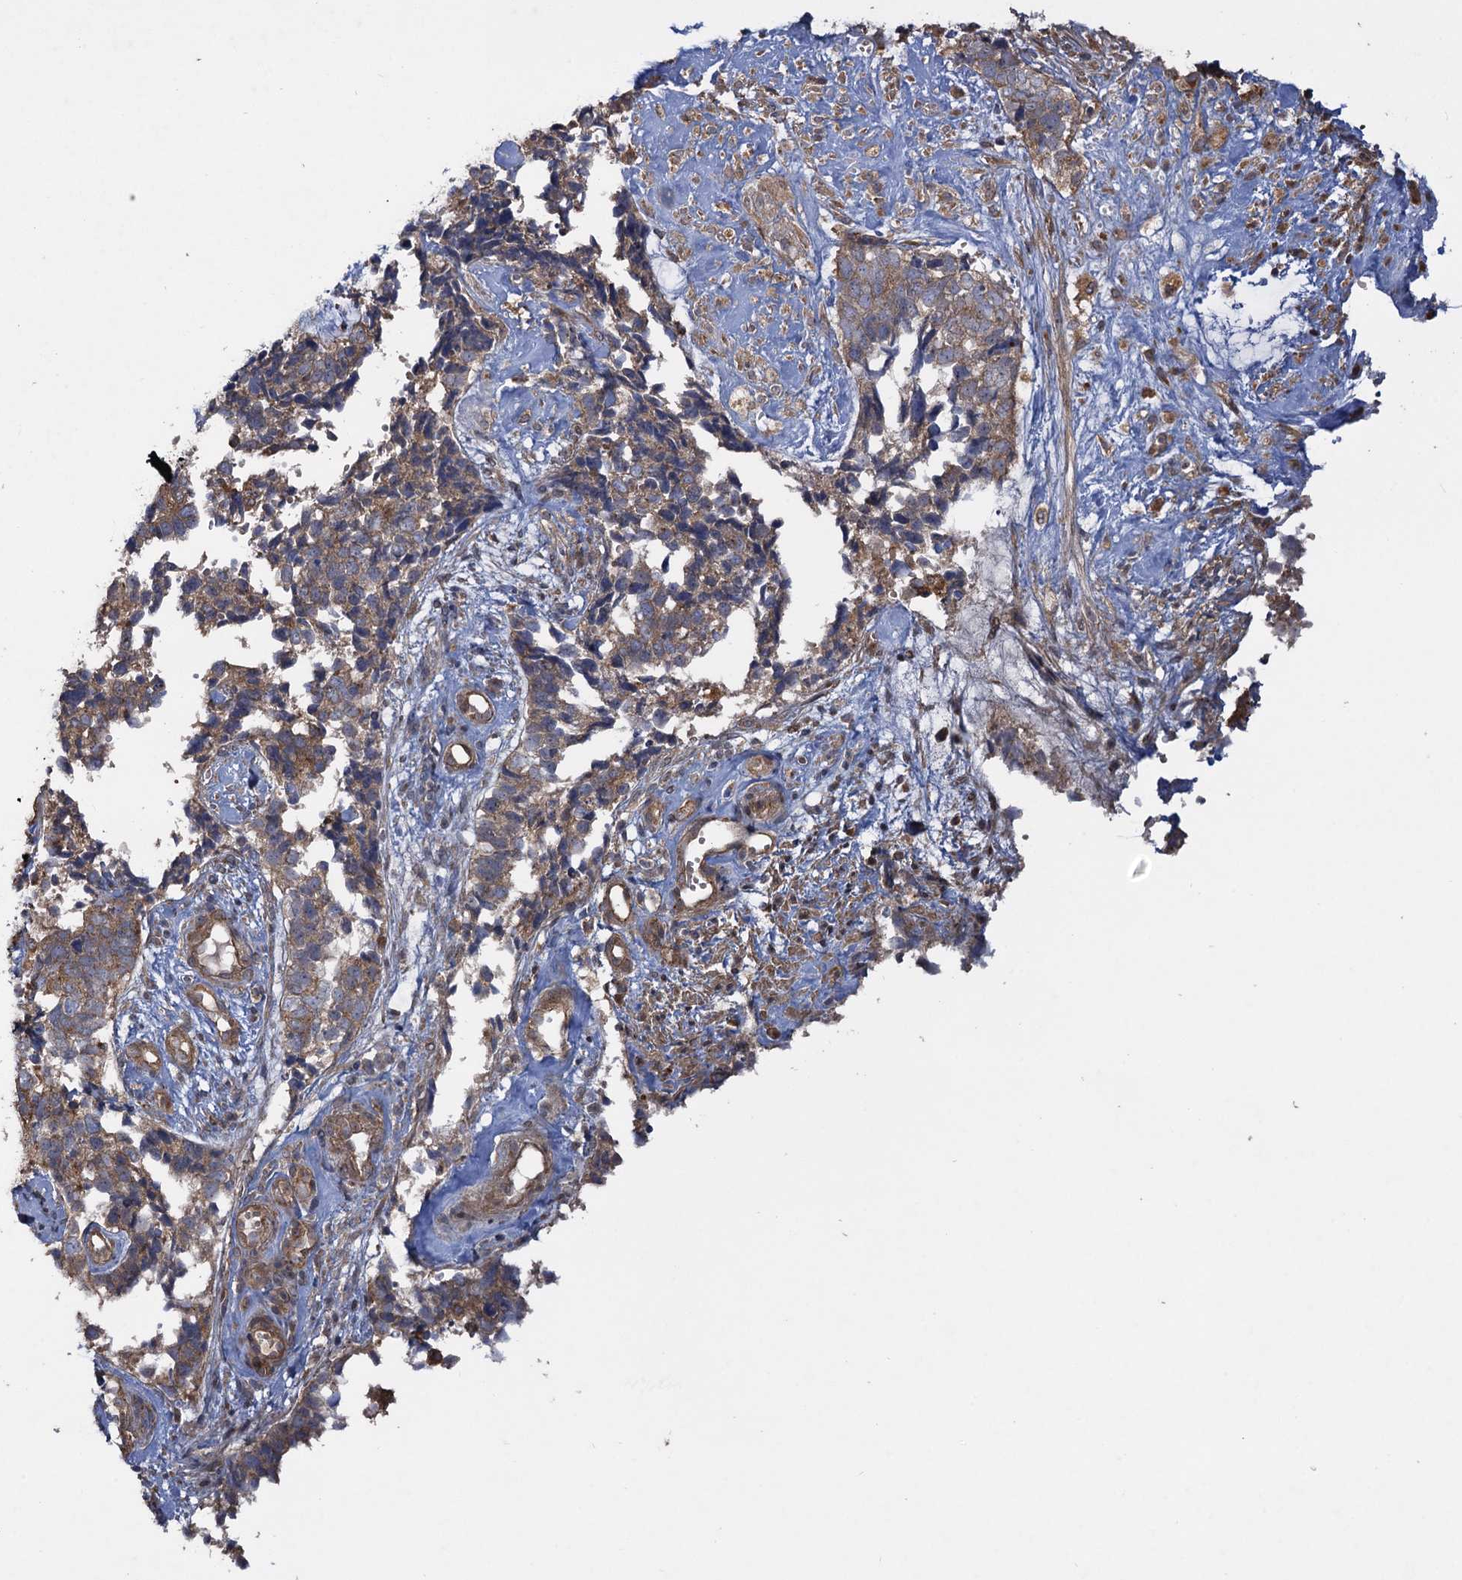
{"staining": {"intensity": "weak", "quantity": ">75%", "location": "cytoplasmic/membranous"}, "tissue": "cervical cancer", "cell_type": "Tumor cells", "image_type": "cancer", "snomed": [{"axis": "morphology", "description": "Squamous cell carcinoma, NOS"}, {"axis": "topography", "description": "Cervix"}], "caption": "IHC histopathology image of neoplastic tissue: cervical cancer (squamous cell carcinoma) stained using IHC reveals low levels of weak protein expression localized specifically in the cytoplasmic/membranous of tumor cells, appearing as a cytoplasmic/membranous brown color.", "gene": "HAUS1", "patient": {"sex": "female", "age": 63}}